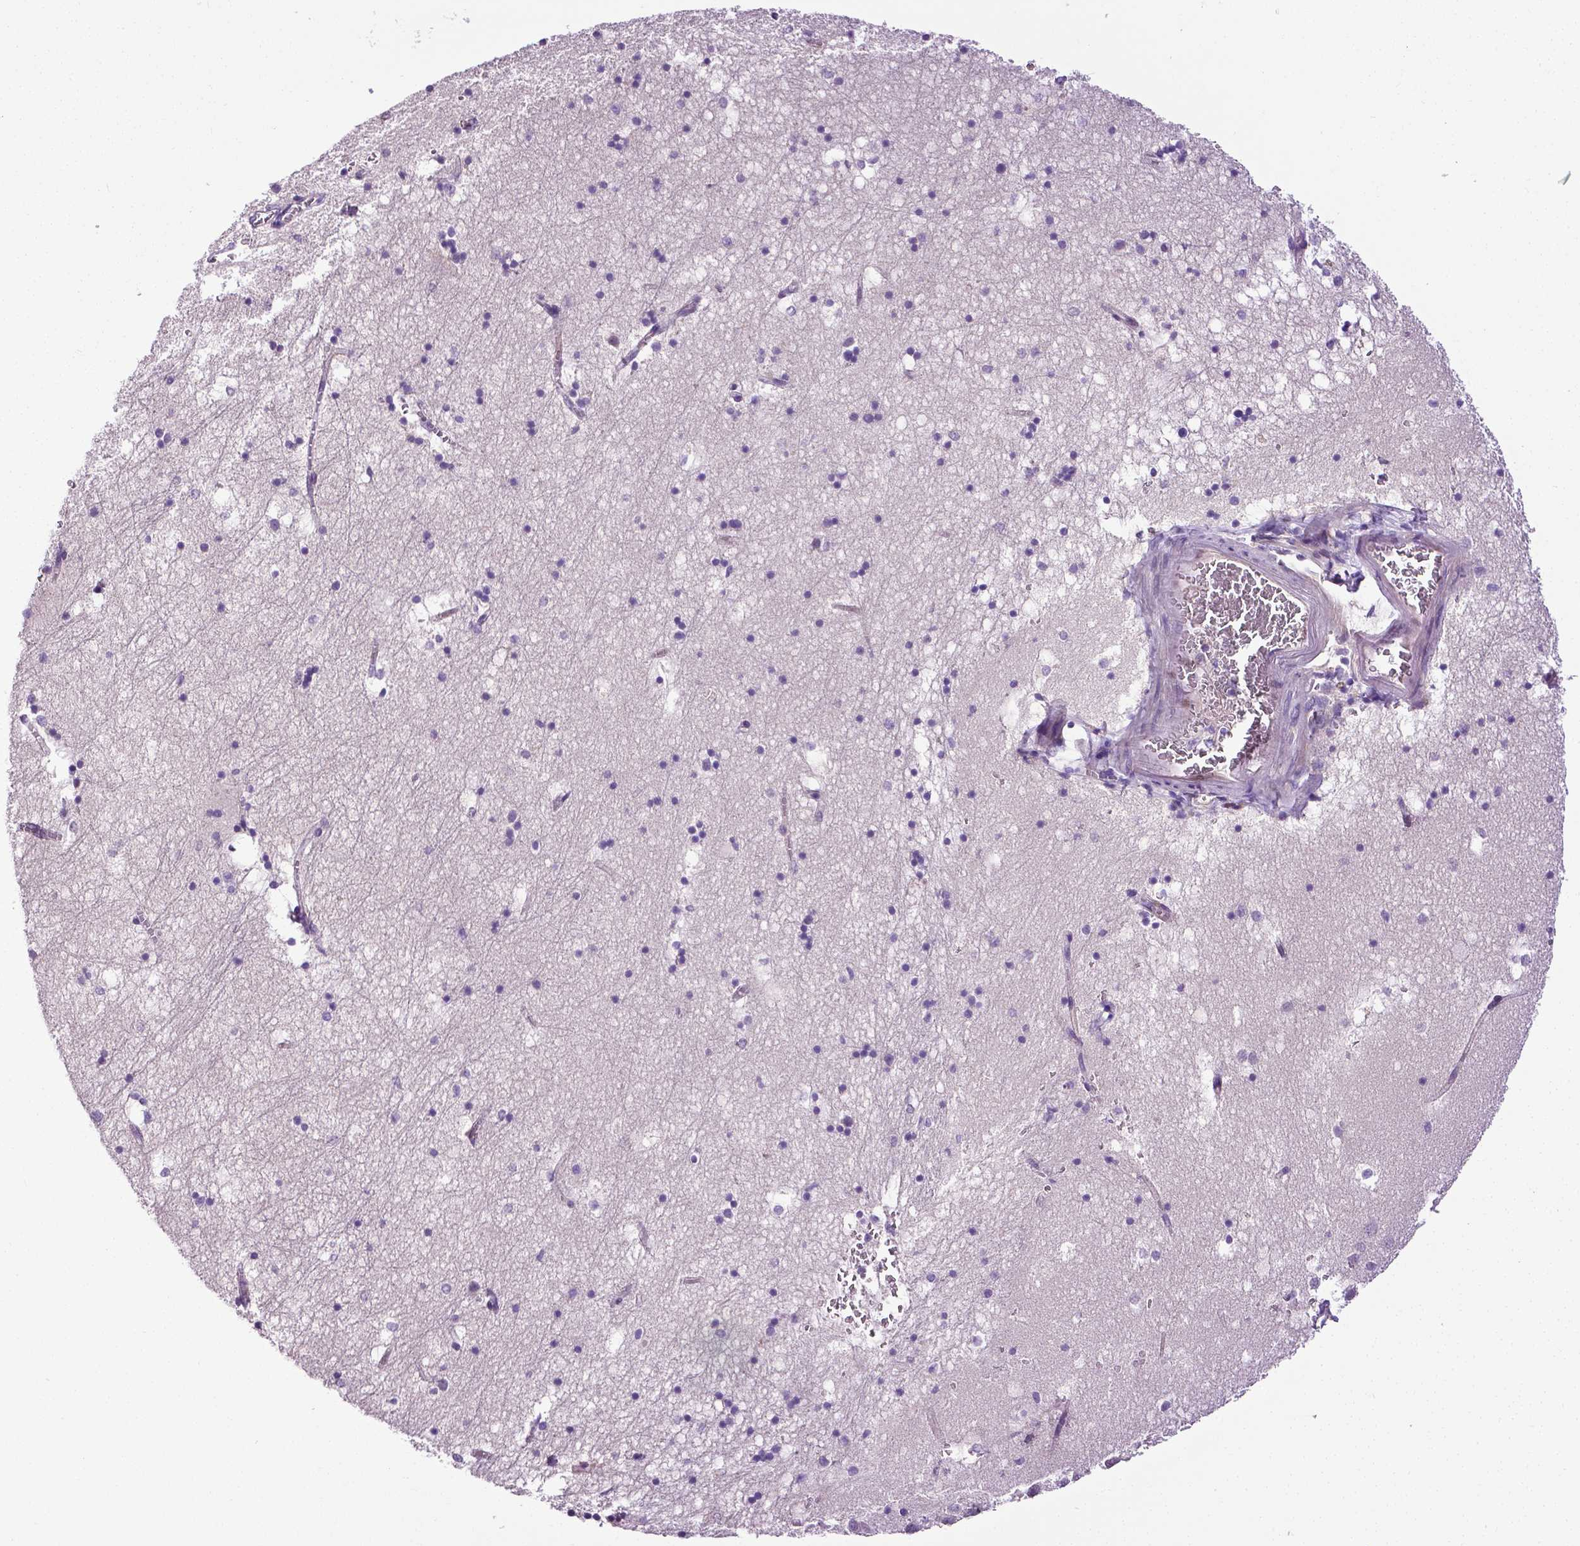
{"staining": {"intensity": "negative", "quantity": "none", "location": "none"}, "tissue": "hippocampus", "cell_type": "Glial cells", "image_type": "normal", "snomed": [{"axis": "morphology", "description": "Normal tissue, NOS"}, {"axis": "topography", "description": "Hippocampus"}], "caption": "Histopathology image shows no significant protein positivity in glial cells of benign hippocampus. (Stains: DAB IHC with hematoxylin counter stain, Microscopy: brightfield microscopy at high magnification).", "gene": "PTGER3", "patient": {"sex": "male", "age": 58}}